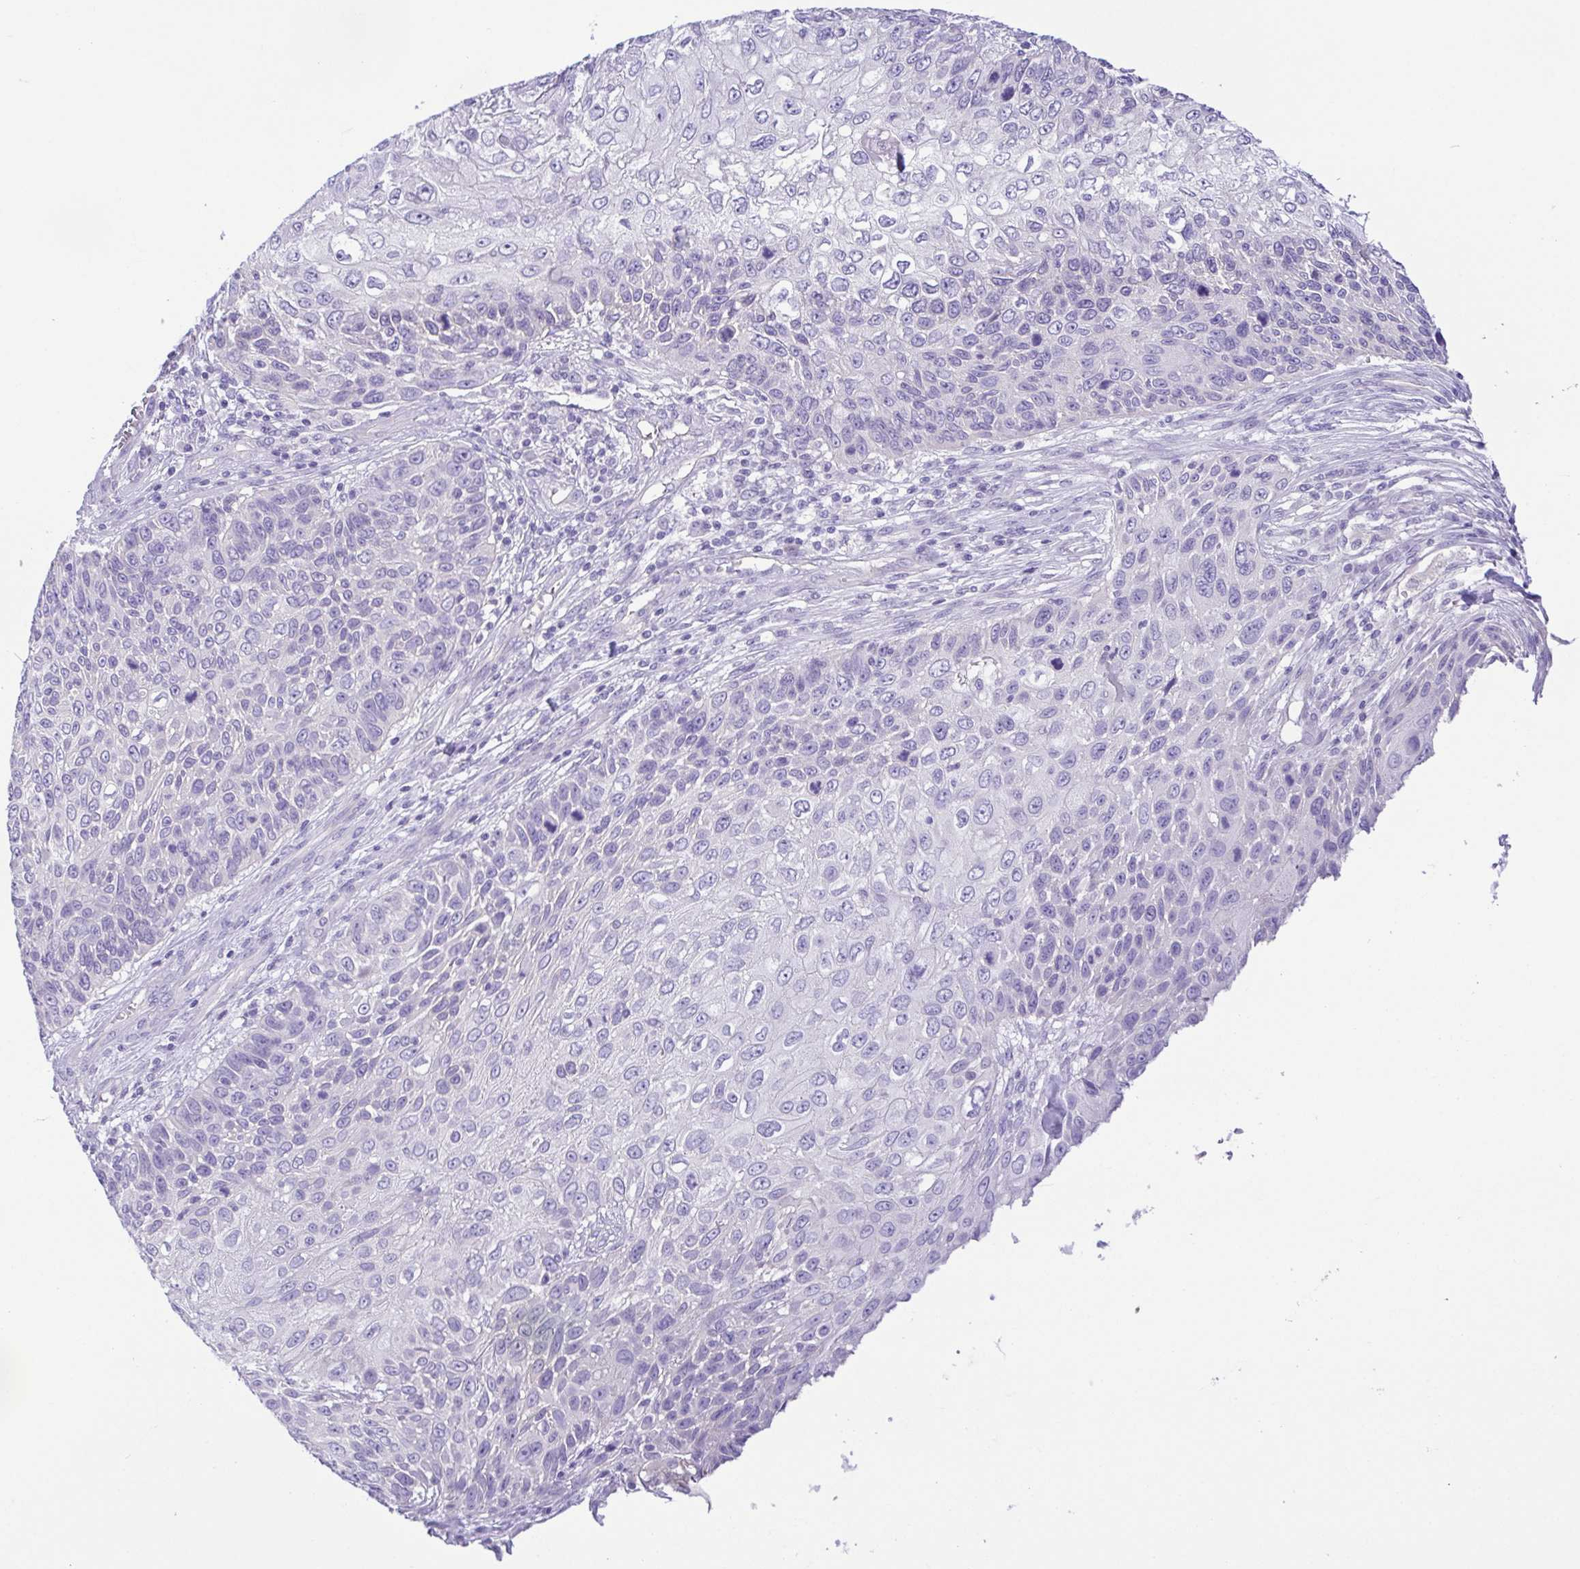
{"staining": {"intensity": "negative", "quantity": "none", "location": "none"}, "tissue": "skin cancer", "cell_type": "Tumor cells", "image_type": "cancer", "snomed": [{"axis": "morphology", "description": "Squamous cell carcinoma, NOS"}, {"axis": "topography", "description": "Skin"}], "caption": "Immunohistochemistry image of squamous cell carcinoma (skin) stained for a protein (brown), which displays no positivity in tumor cells.", "gene": "EPB42", "patient": {"sex": "male", "age": 92}}